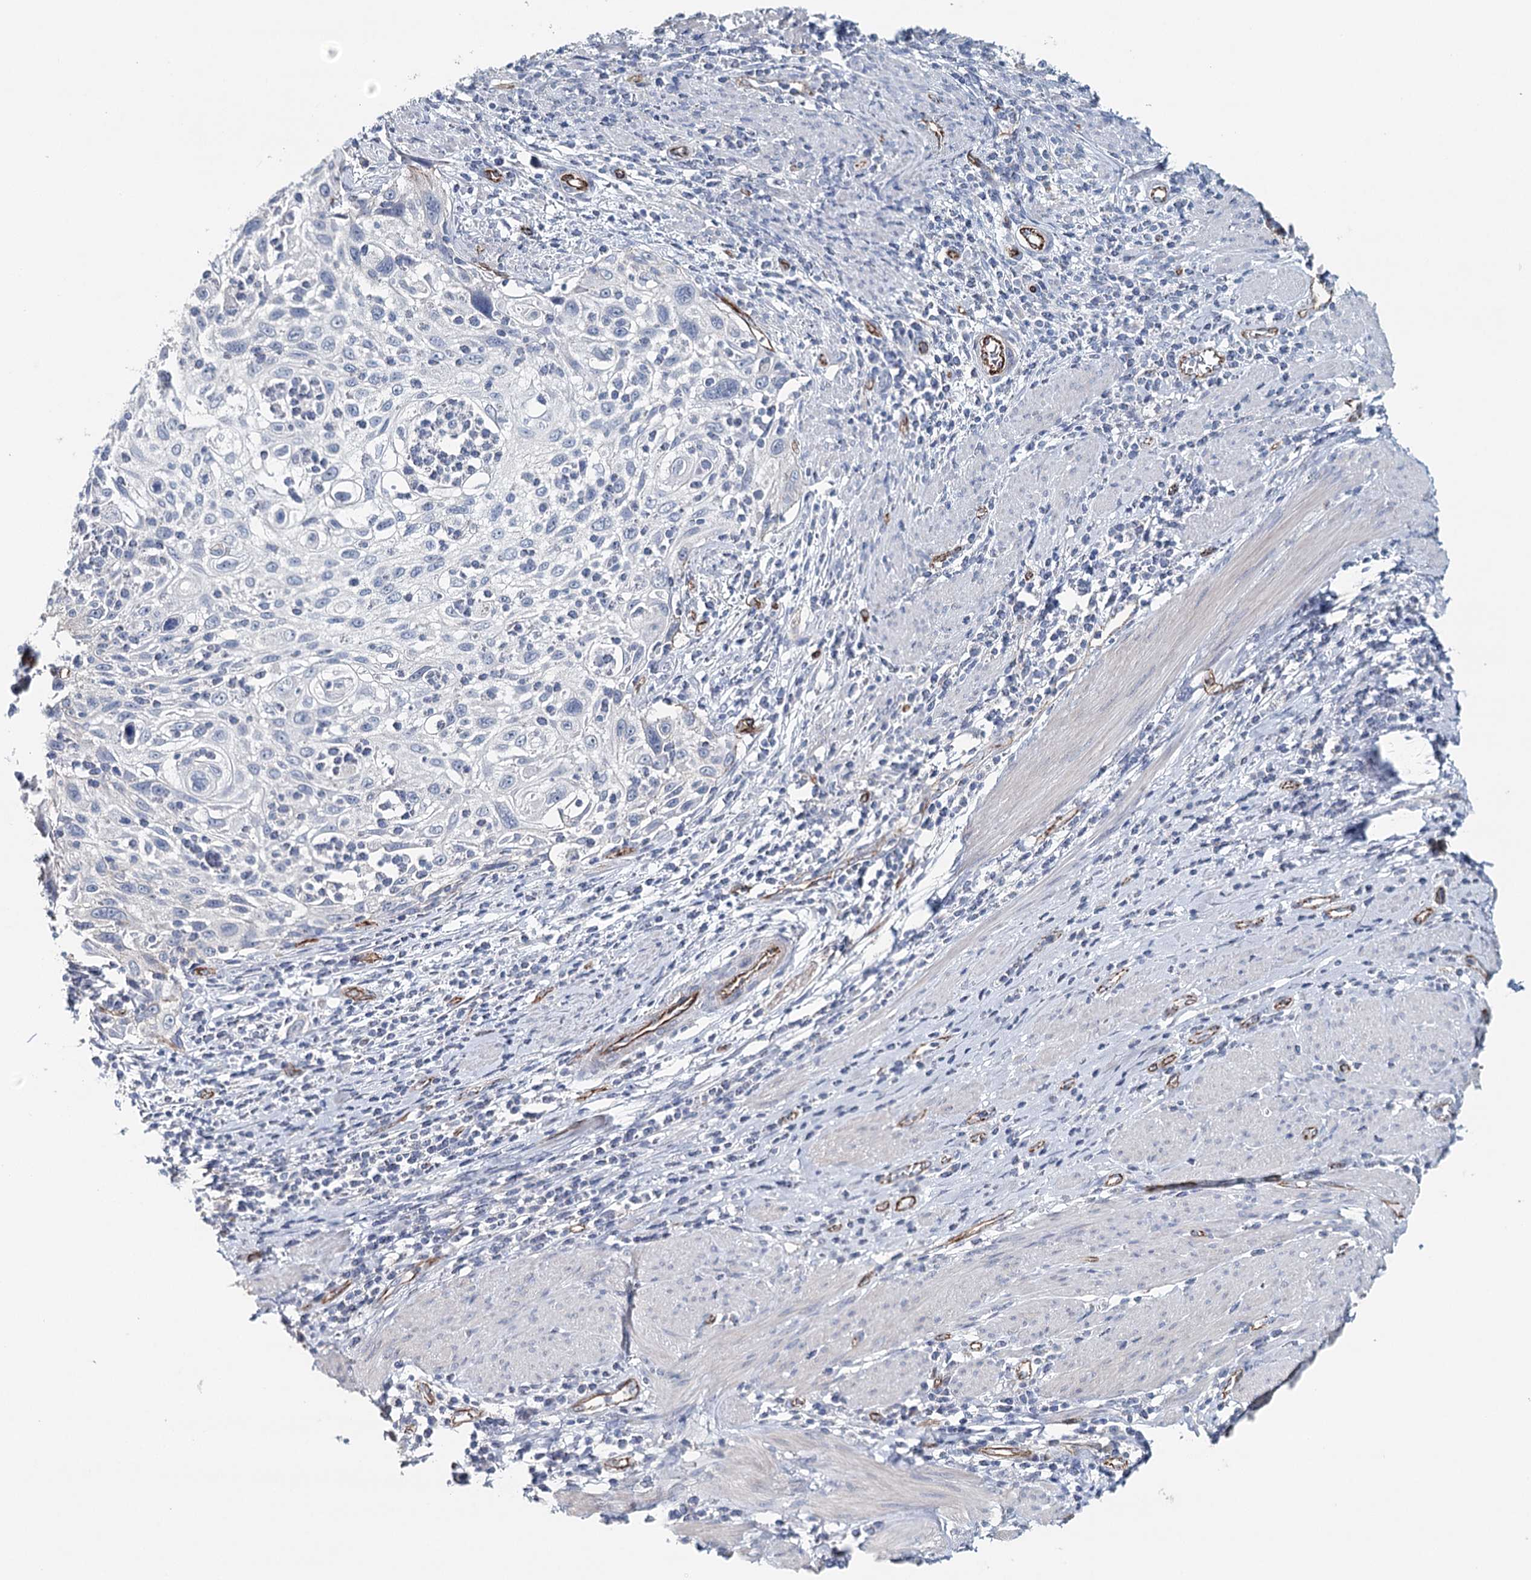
{"staining": {"intensity": "negative", "quantity": "none", "location": "none"}, "tissue": "cervical cancer", "cell_type": "Tumor cells", "image_type": "cancer", "snomed": [{"axis": "morphology", "description": "Squamous cell carcinoma, NOS"}, {"axis": "topography", "description": "Cervix"}], "caption": "A histopathology image of human cervical cancer (squamous cell carcinoma) is negative for staining in tumor cells.", "gene": "SYNPO", "patient": {"sex": "female", "age": 70}}